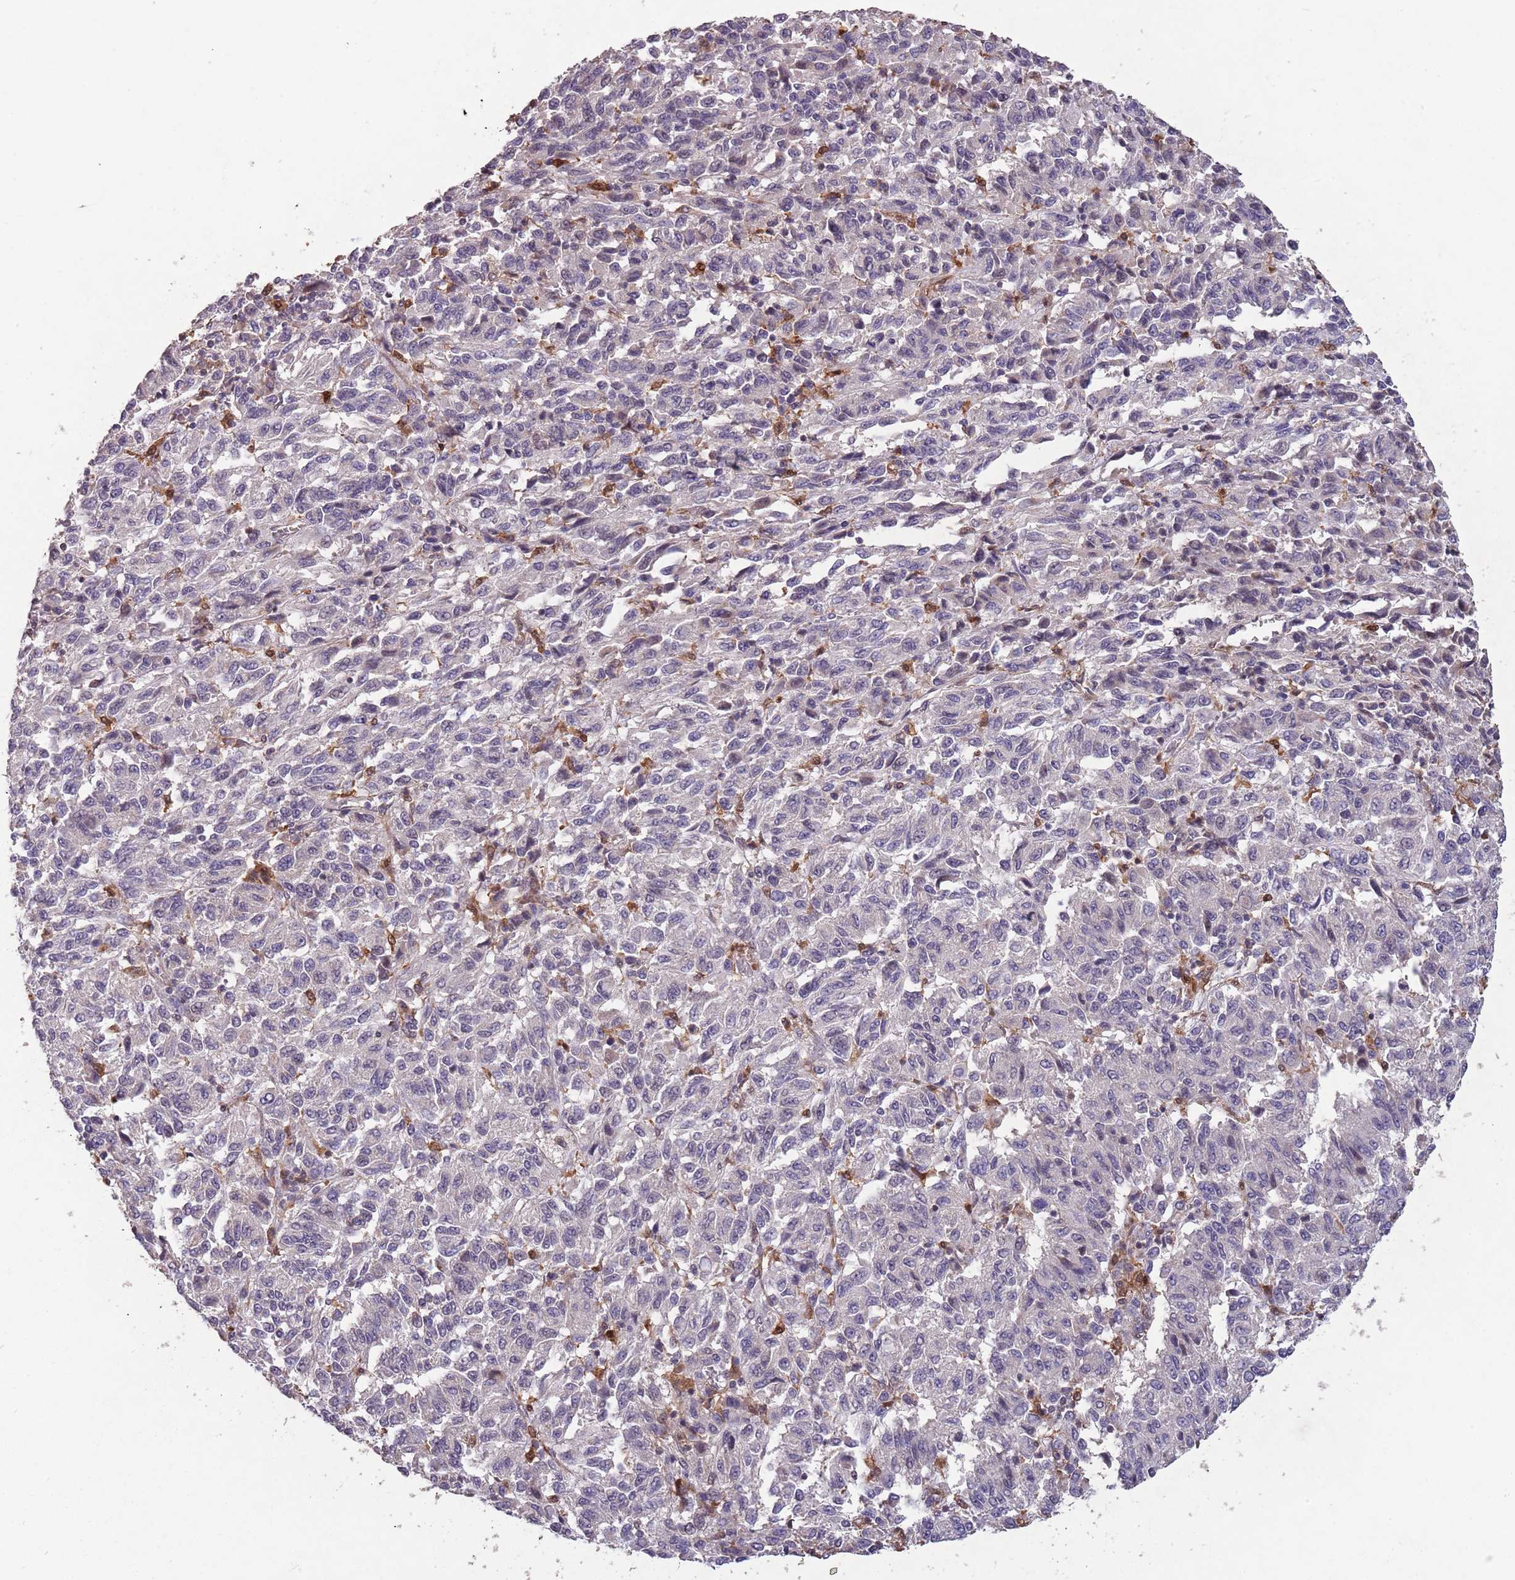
{"staining": {"intensity": "negative", "quantity": "none", "location": "none"}, "tissue": "melanoma", "cell_type": "Tumor cells", "image_type": "cancer", "snomed": [{"axis": "morphology", "description": "Malignant melanoma, Metastatic site"}, {"axis": "topography", "description": "Lung"}], "caption": "An IHC image of malignant melanoma (metastatic site) is shown. There is no staining in tumor cells of malignant melanoma (metastatic site).", "gene": "ZNF639", "patient": {"sex": "male", "age": 64}}